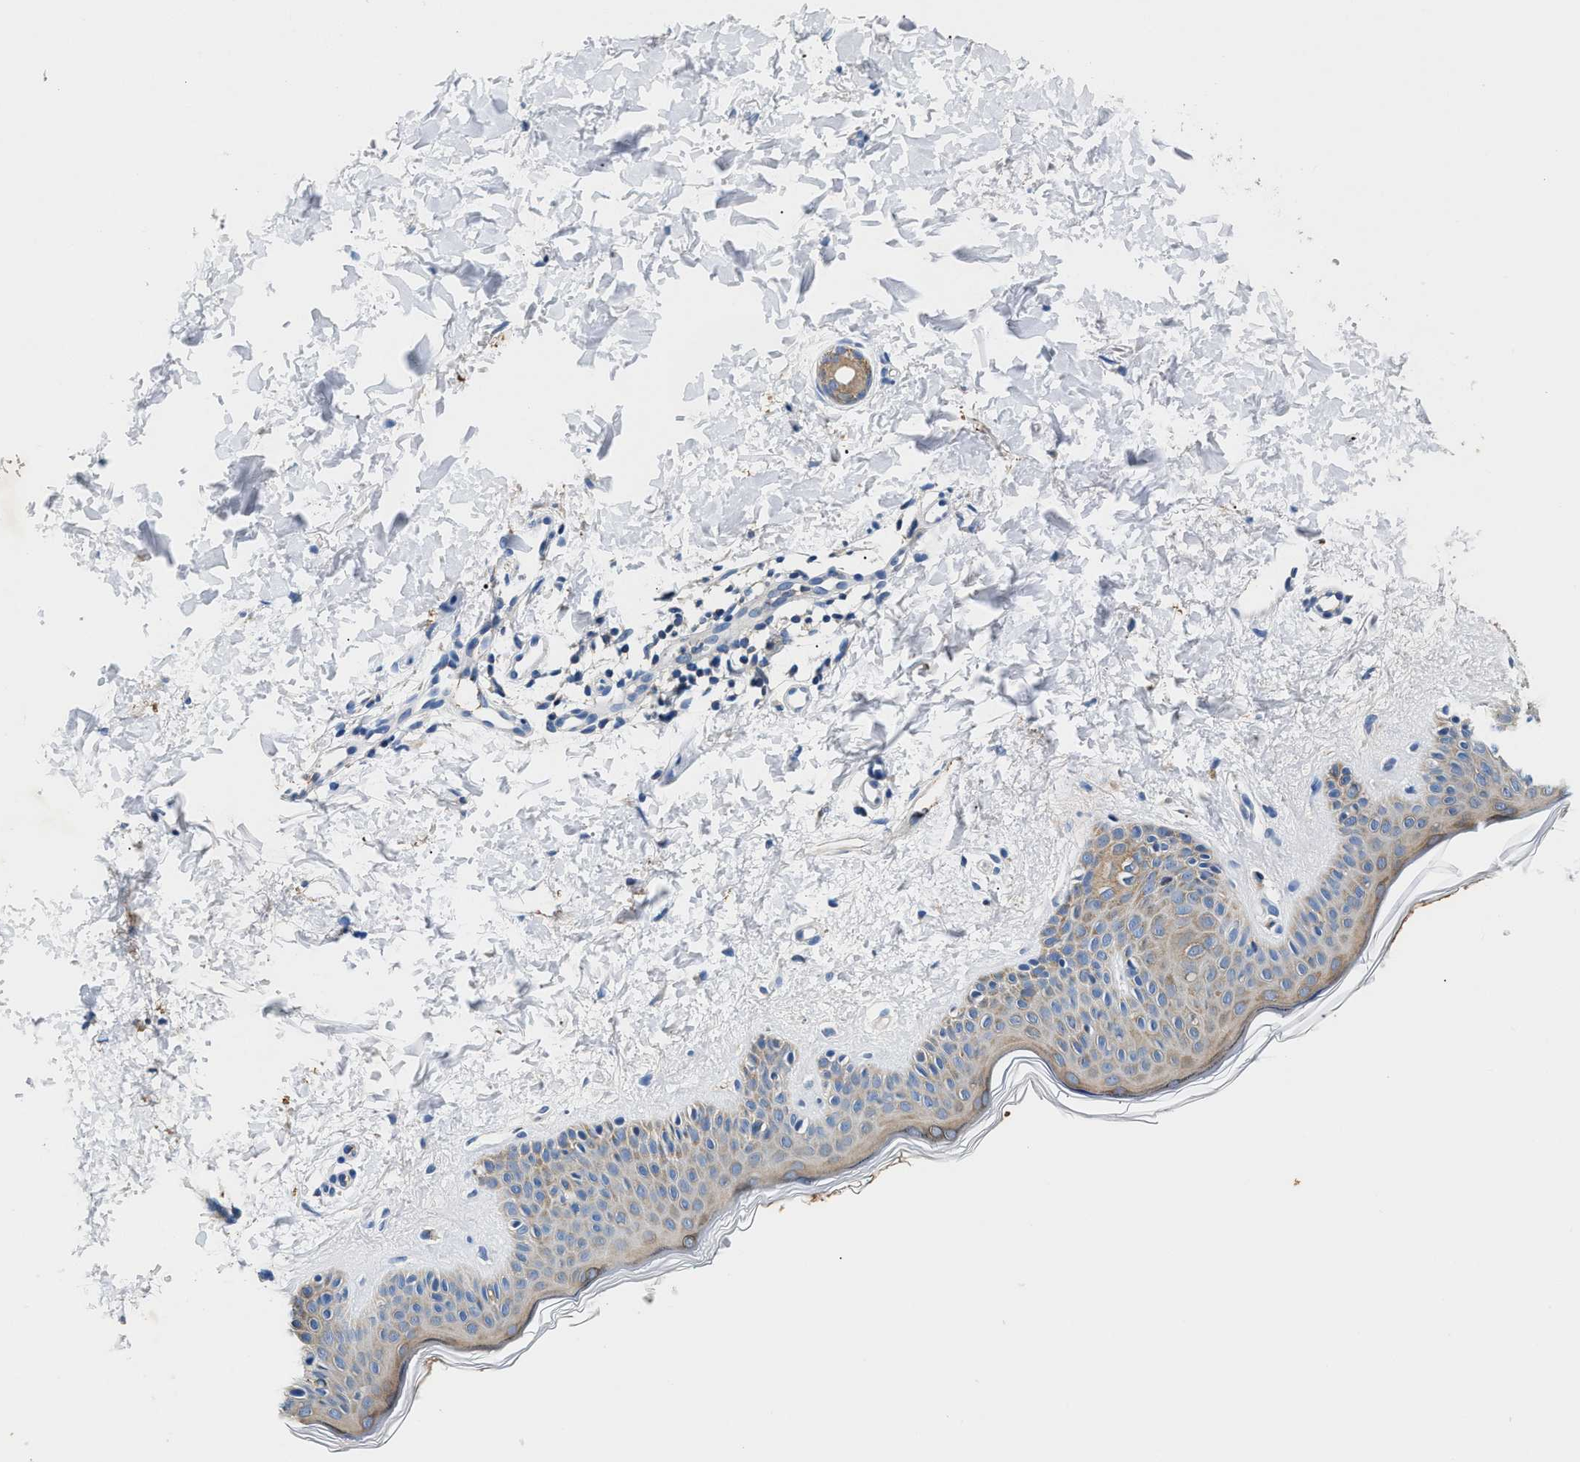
{"staining": {"intensity": "negative", "quantity": "none", "location": "none"}, "tissue": "skin", "cell_type": "Fibroblasts", "image_type": "normal", "snomed": [{"axis": "morphology", "description": "Normal tissue, NOS"}, {"axis": "topography", "description": "Skin"}], "caption": "High magnification brightfield microscopy of benign skin stained with DAB (brown) and counterstained with hematoxylin (blue): fibroblasts show no significant positivity.", "gene": "TUT7", "patient": {"sex": "male", "age": 30}}